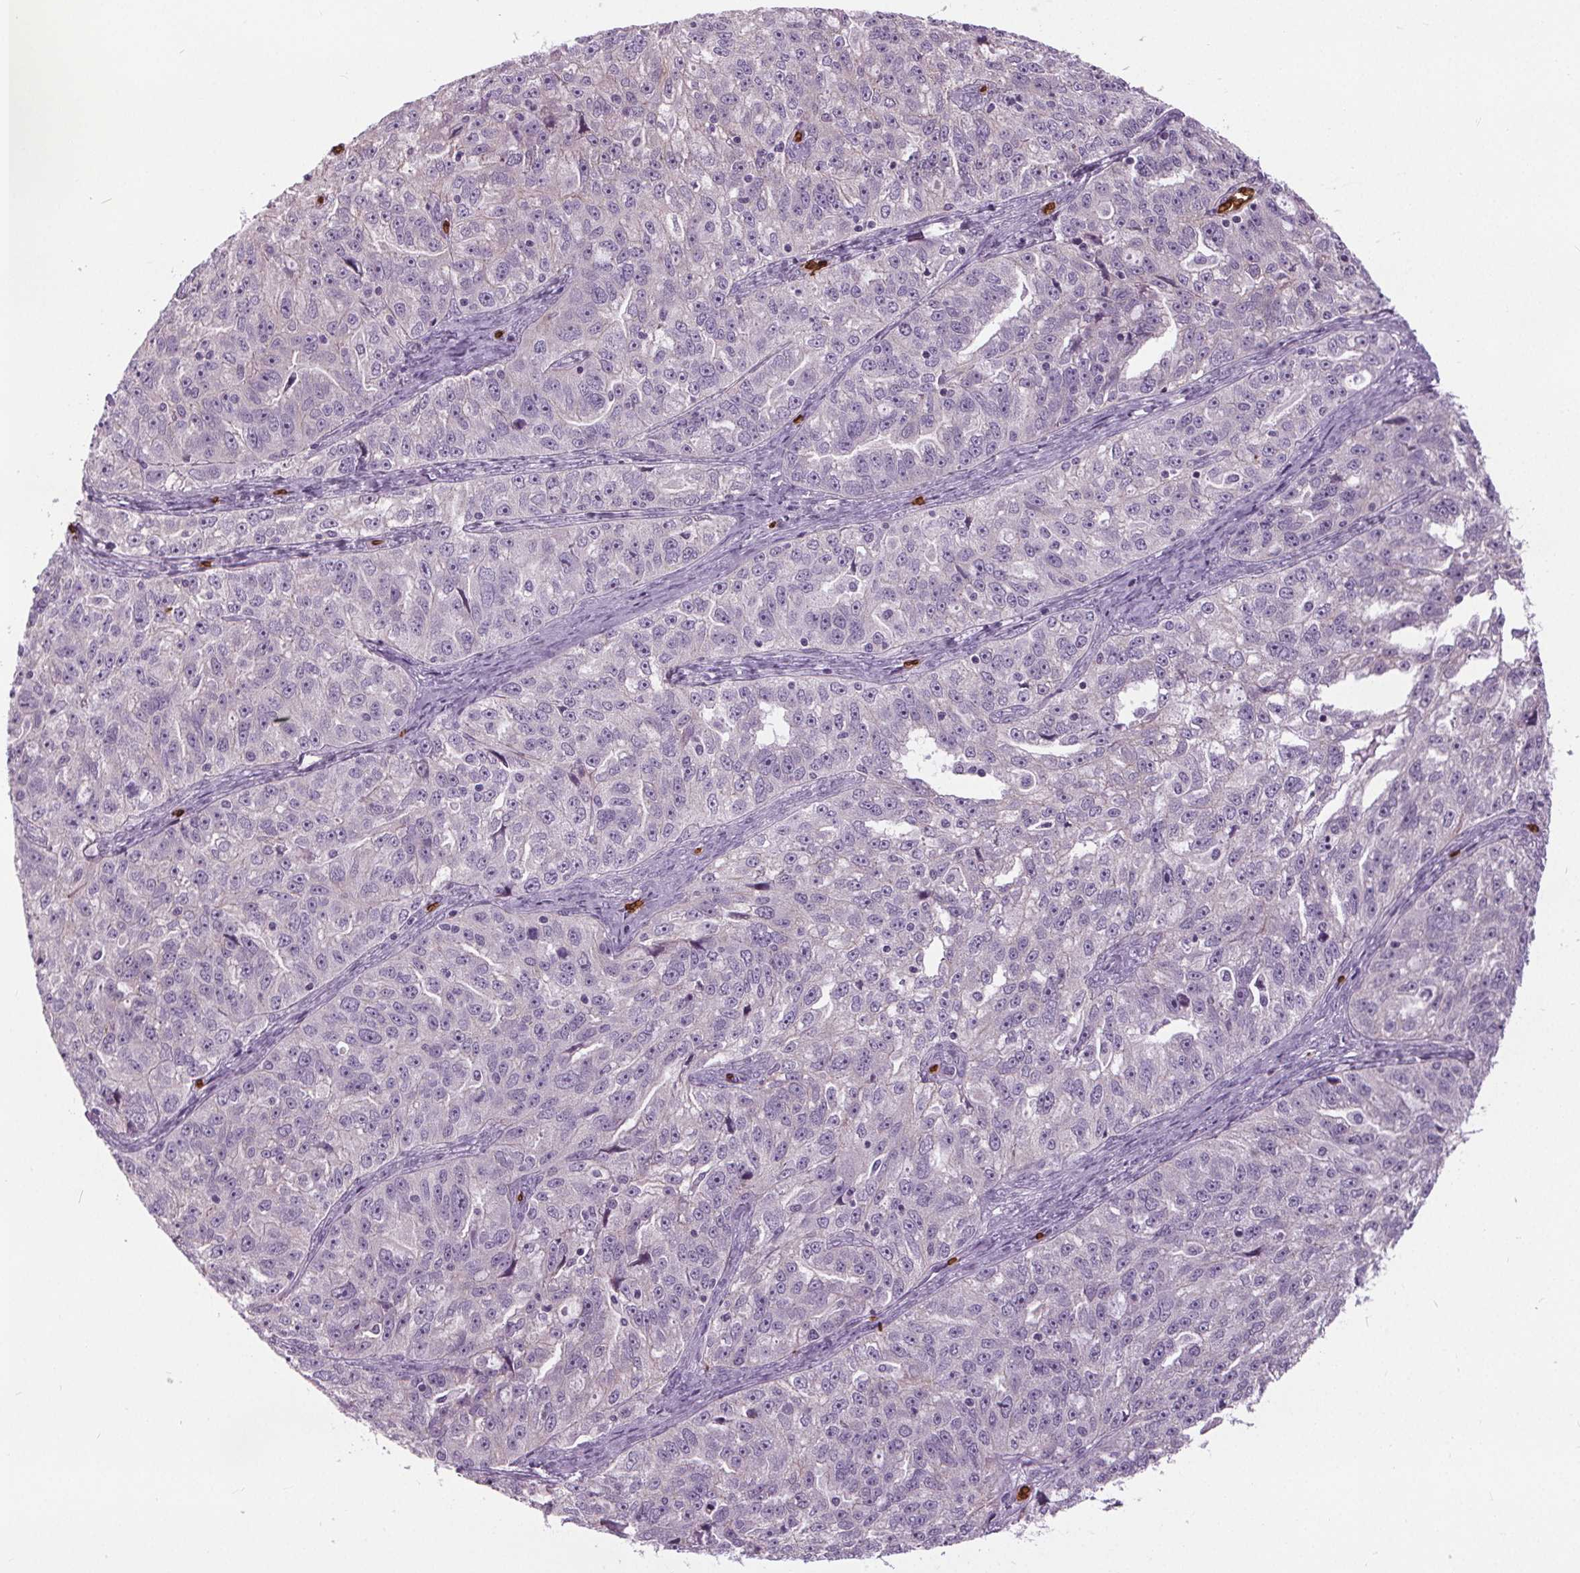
{"staining": {"intensity": "negative", "quantity": "none", "location": "none"}, "tissue": "ovarian cancer", "cell_type": "Tumor cells", "image_type": "cancer", "snomed": [{"axis": "morphology", "description": "Cystadenocarcinoma, serous, NOS"}, {"axis": "topography", "description": "Ovary"}], "caption": "Immunohistochemistry (IHC) of human serous cystadenocarcinoma (ovarian) shows no positivity in tumor cells. Nuclei are stained in blue.", "gene": "SLC4A1", "patient": {"sex": "female", "age": 51}}